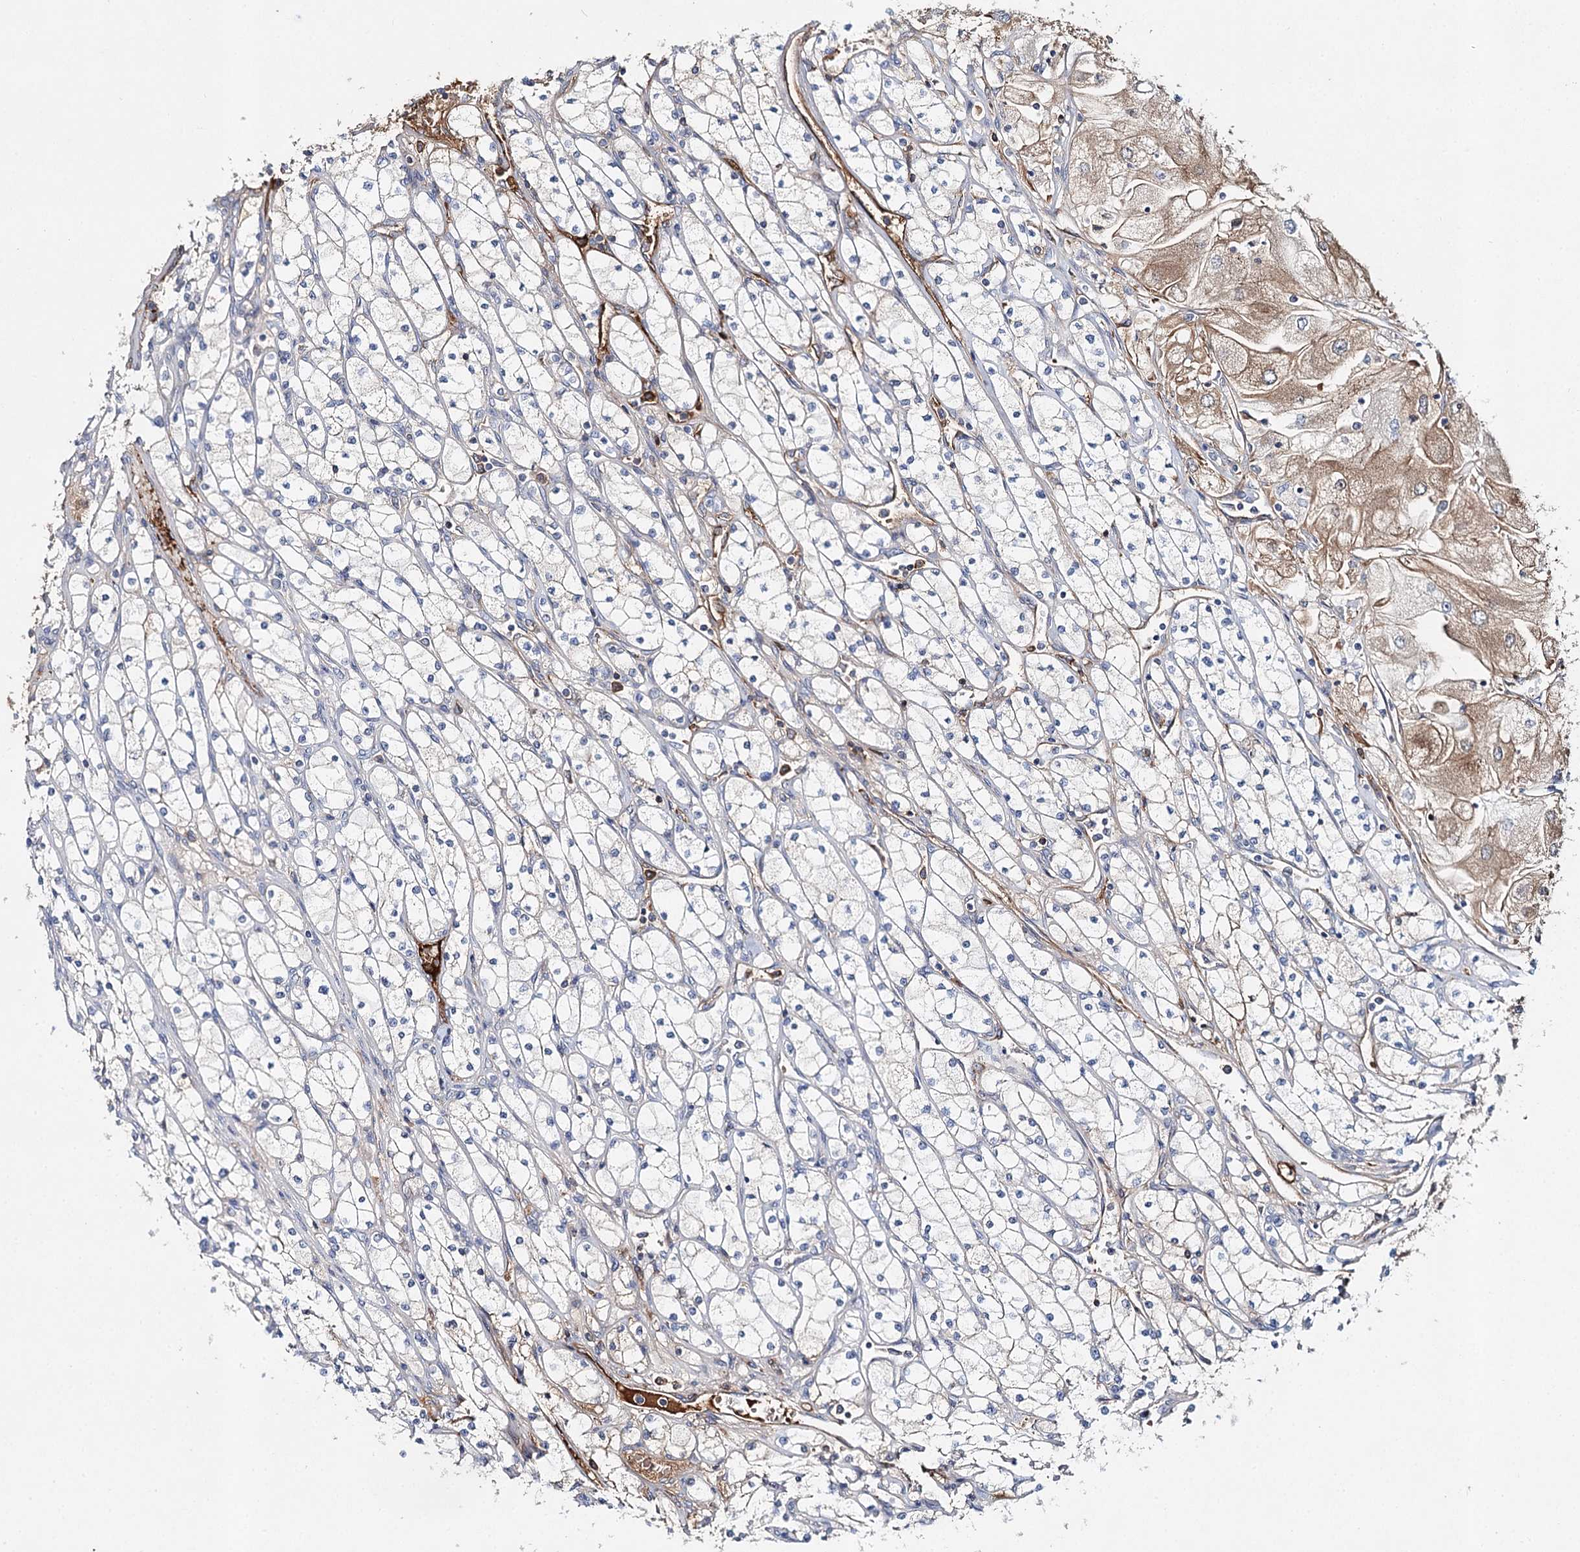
{"staining": {"intensity": "weak", "quantity": "<25%", "location": "cytoplasmic/membranous"}, "tissue": "renal cancer", "cell_type": "Tumor cells", "image_type": "cancer", "snomed": [{"axis": "morphology", "description": "Adenocarcinoma, NOS"}, {"axis": "topography", "description": "Kidney"}], "caption": "A photomicrograph of human renal cancer (adenocarcinoma) is negative for staining in tumor cells.", "gene": "ALKBH8", "patient": {"sex": "male", "age": 80}}